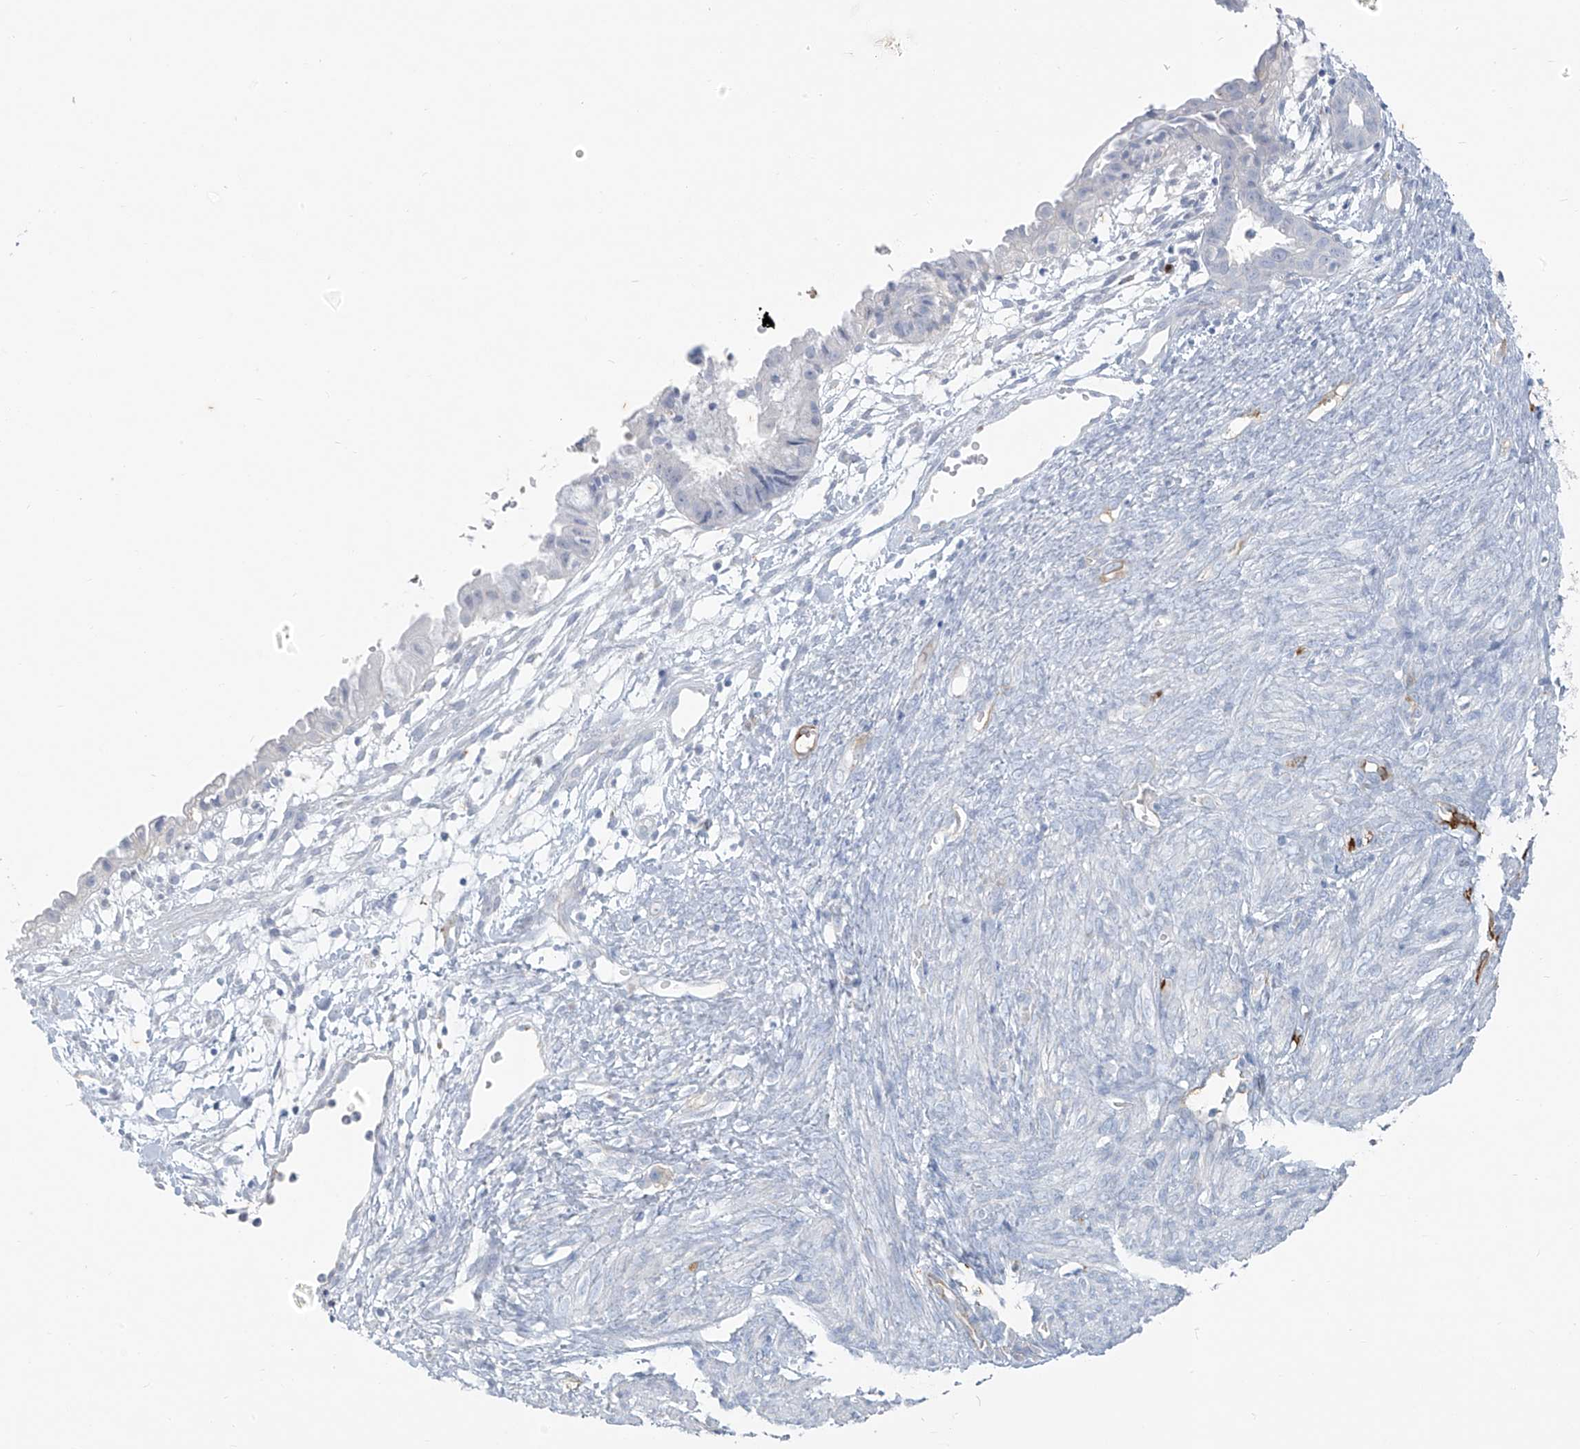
{"staining": {"intensity": "negative", "quantity": "none", "location": "none"}, "tissue": "cervical cancer", "cell_type": "Tumor cells", "image_type": "cancer", "snomed": [{"axis": "morphology", "description": "Normal tissue, NOS"}, {"axis": "morphology", "description": "Adenocarcinoma, NOS"}, {"axis": "topography", "description": "Cervix"}, {"axis": "topography", "description": "Endometrium"}], "caption": "Photomicrograph shows no protein positivity in tumor cells of adenocarcinoma (cervical) tissue. Brightfield microscopy of IHC stained with DAB (3,3'-diaminobenzidine) (brown) and hematoxylin (blue), captured at high magnification.", "gene": "CX3CR1", "patient": {"sex": "female", "age": 86}}